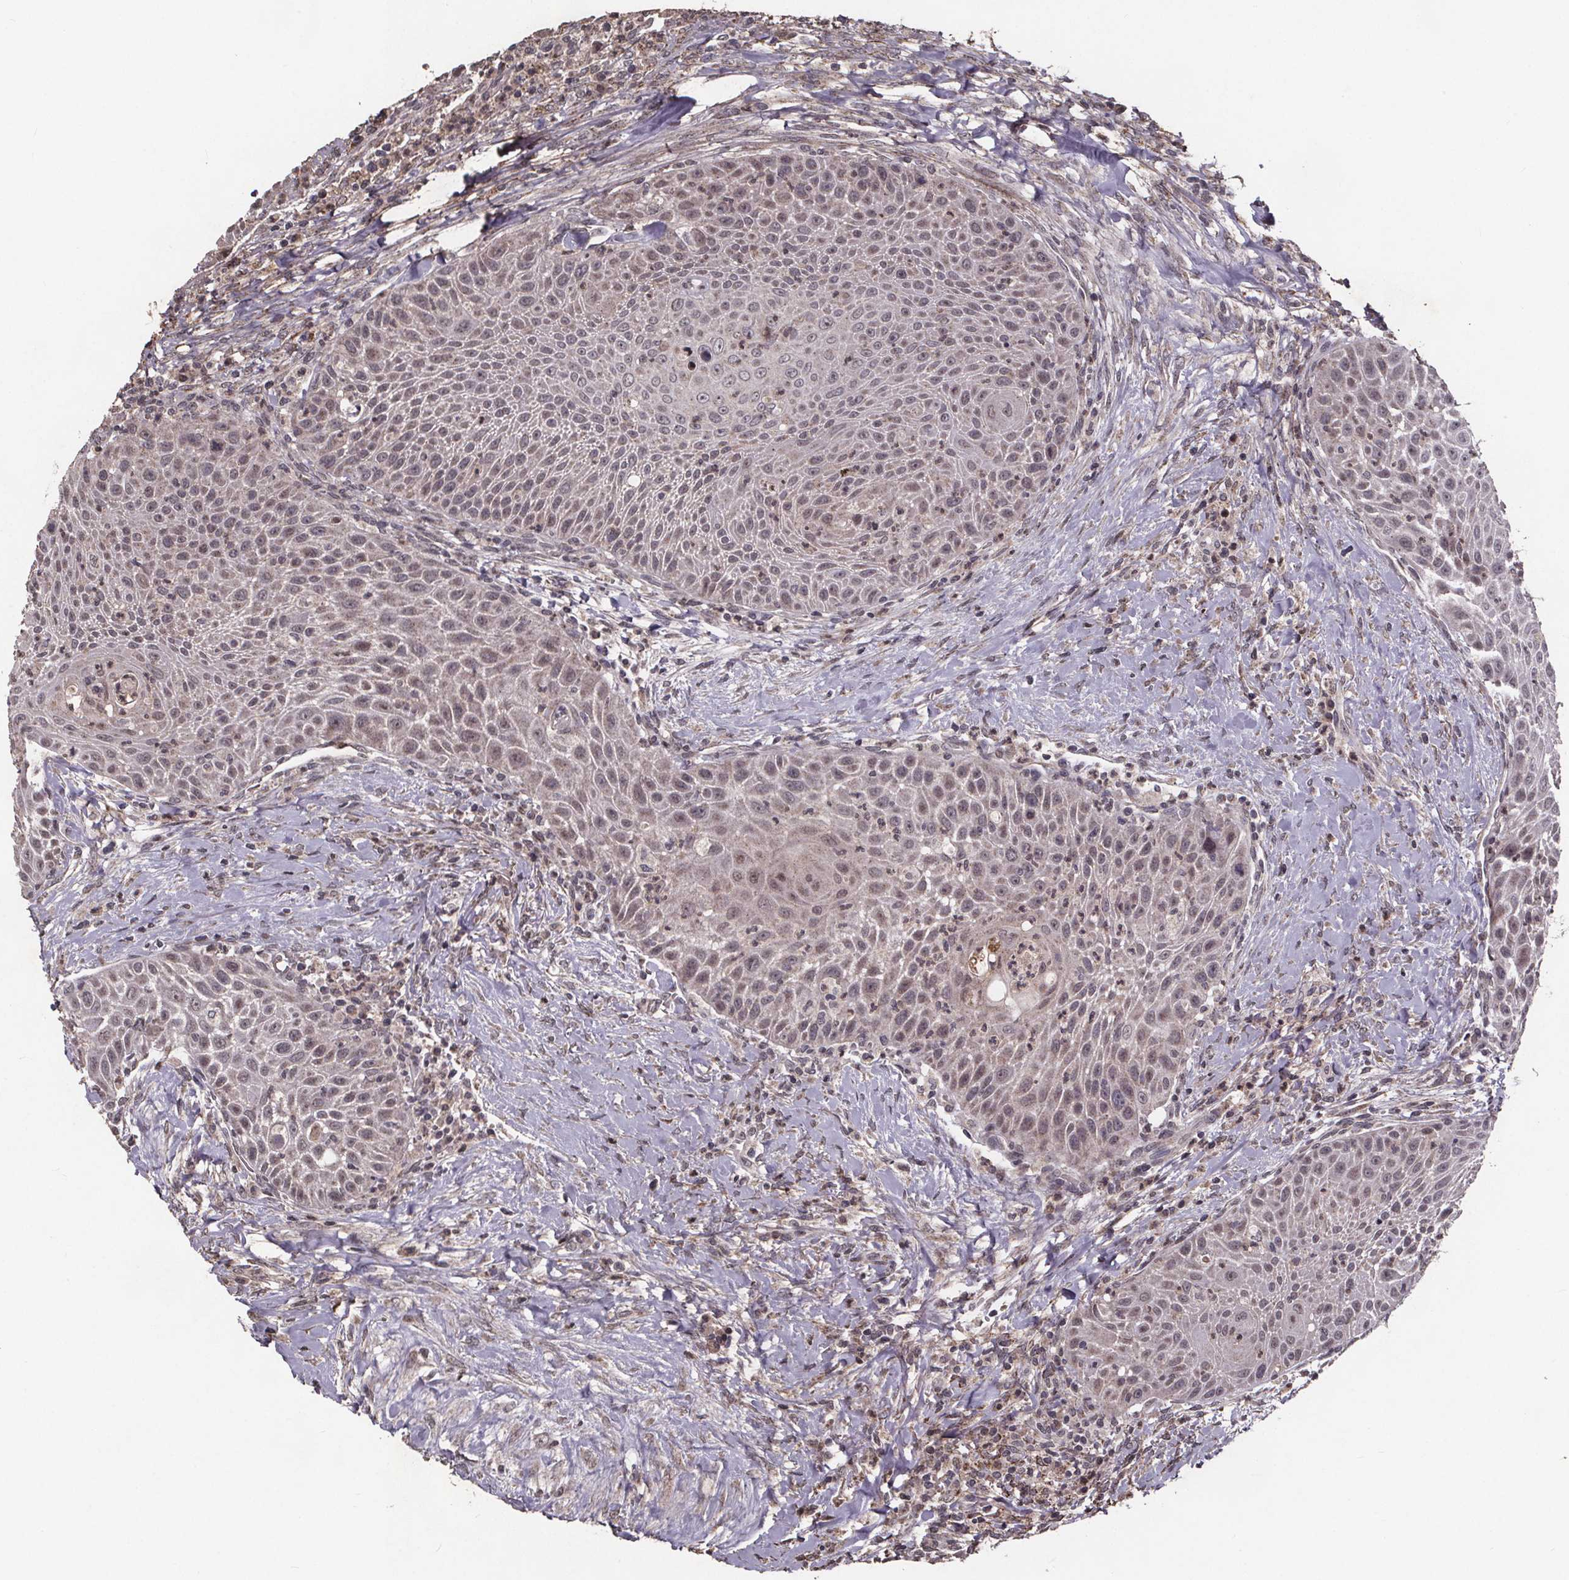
{"staining": {"intensity": "weak", "quantity": "<25%", "location": "nuclear"}, "tissue": "head and neck cancer", "cell_type": "Tumor cells", "image_type": "cancer", "snomed": [{"axis": "morphology", "description": "Squamous cell carcinoma, NOS"}, {"axis": "topography", "description": "Head-Neck"}], "caption": "The micrograph demonstrates no significant staining in tumor cells of squamous cell carcinoma (head and neck).", "gene": "GPX3", "patient": {"sex": "male", "age": 69}}